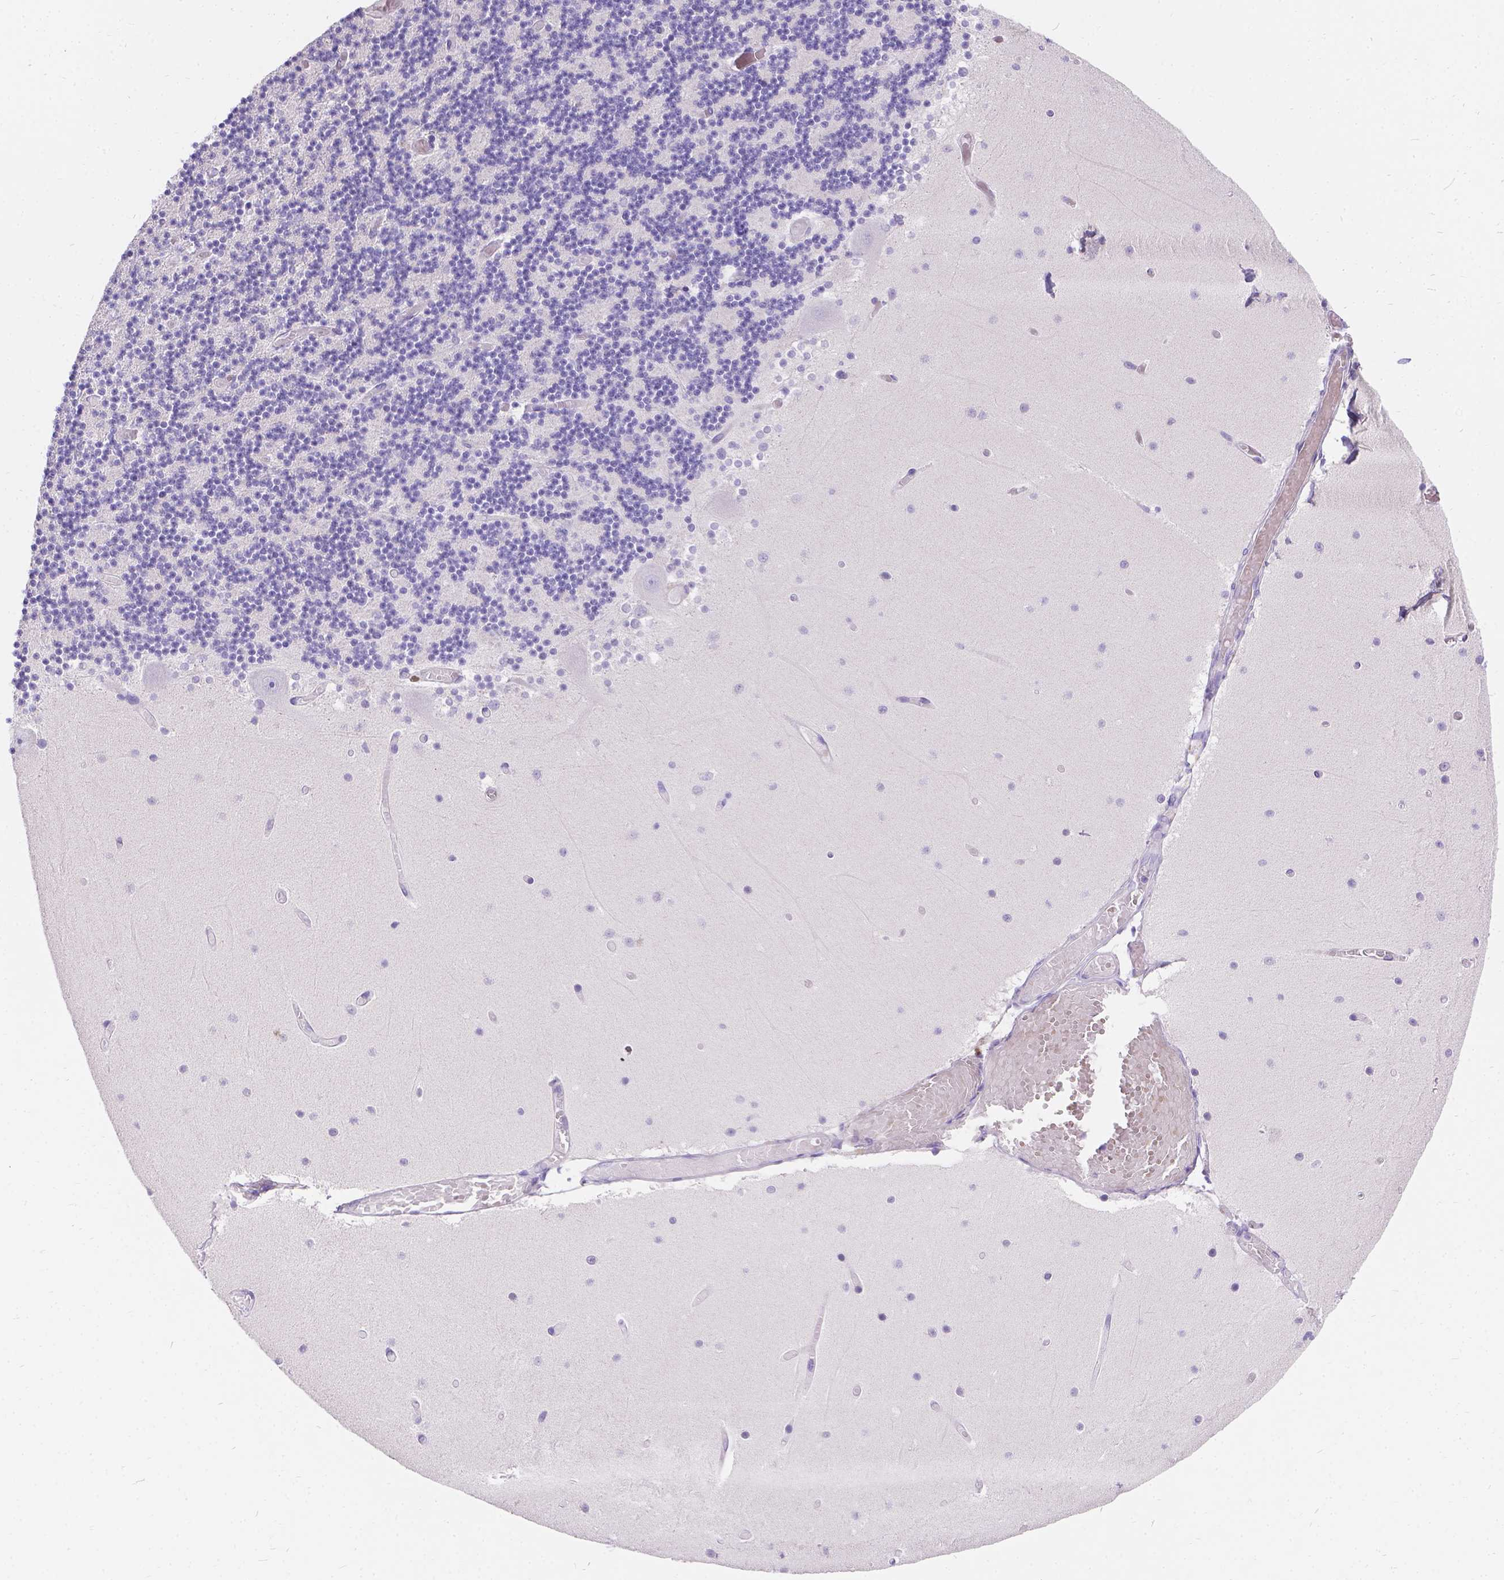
{"staining": {"intensity": "negative", "quantity": "none", "location": "none"}, "tissue": "cerebellum", "cell_type": "Cells in granular layer", "image_type": "normal", "snomed": [{"axis": "morphology", "description": "Normal tissue, NOS"}, {"axis": "topography", "description": "Cerebellum"}], "caption": "Protein analysis of benign cerebellum exhibits no significant positivity in cells in granular layer. (DAB IHC visualized using brightfield microscopy, high magnification).", "gene": "GNRHR", "patient": {"sex": "female", "age": 28}}